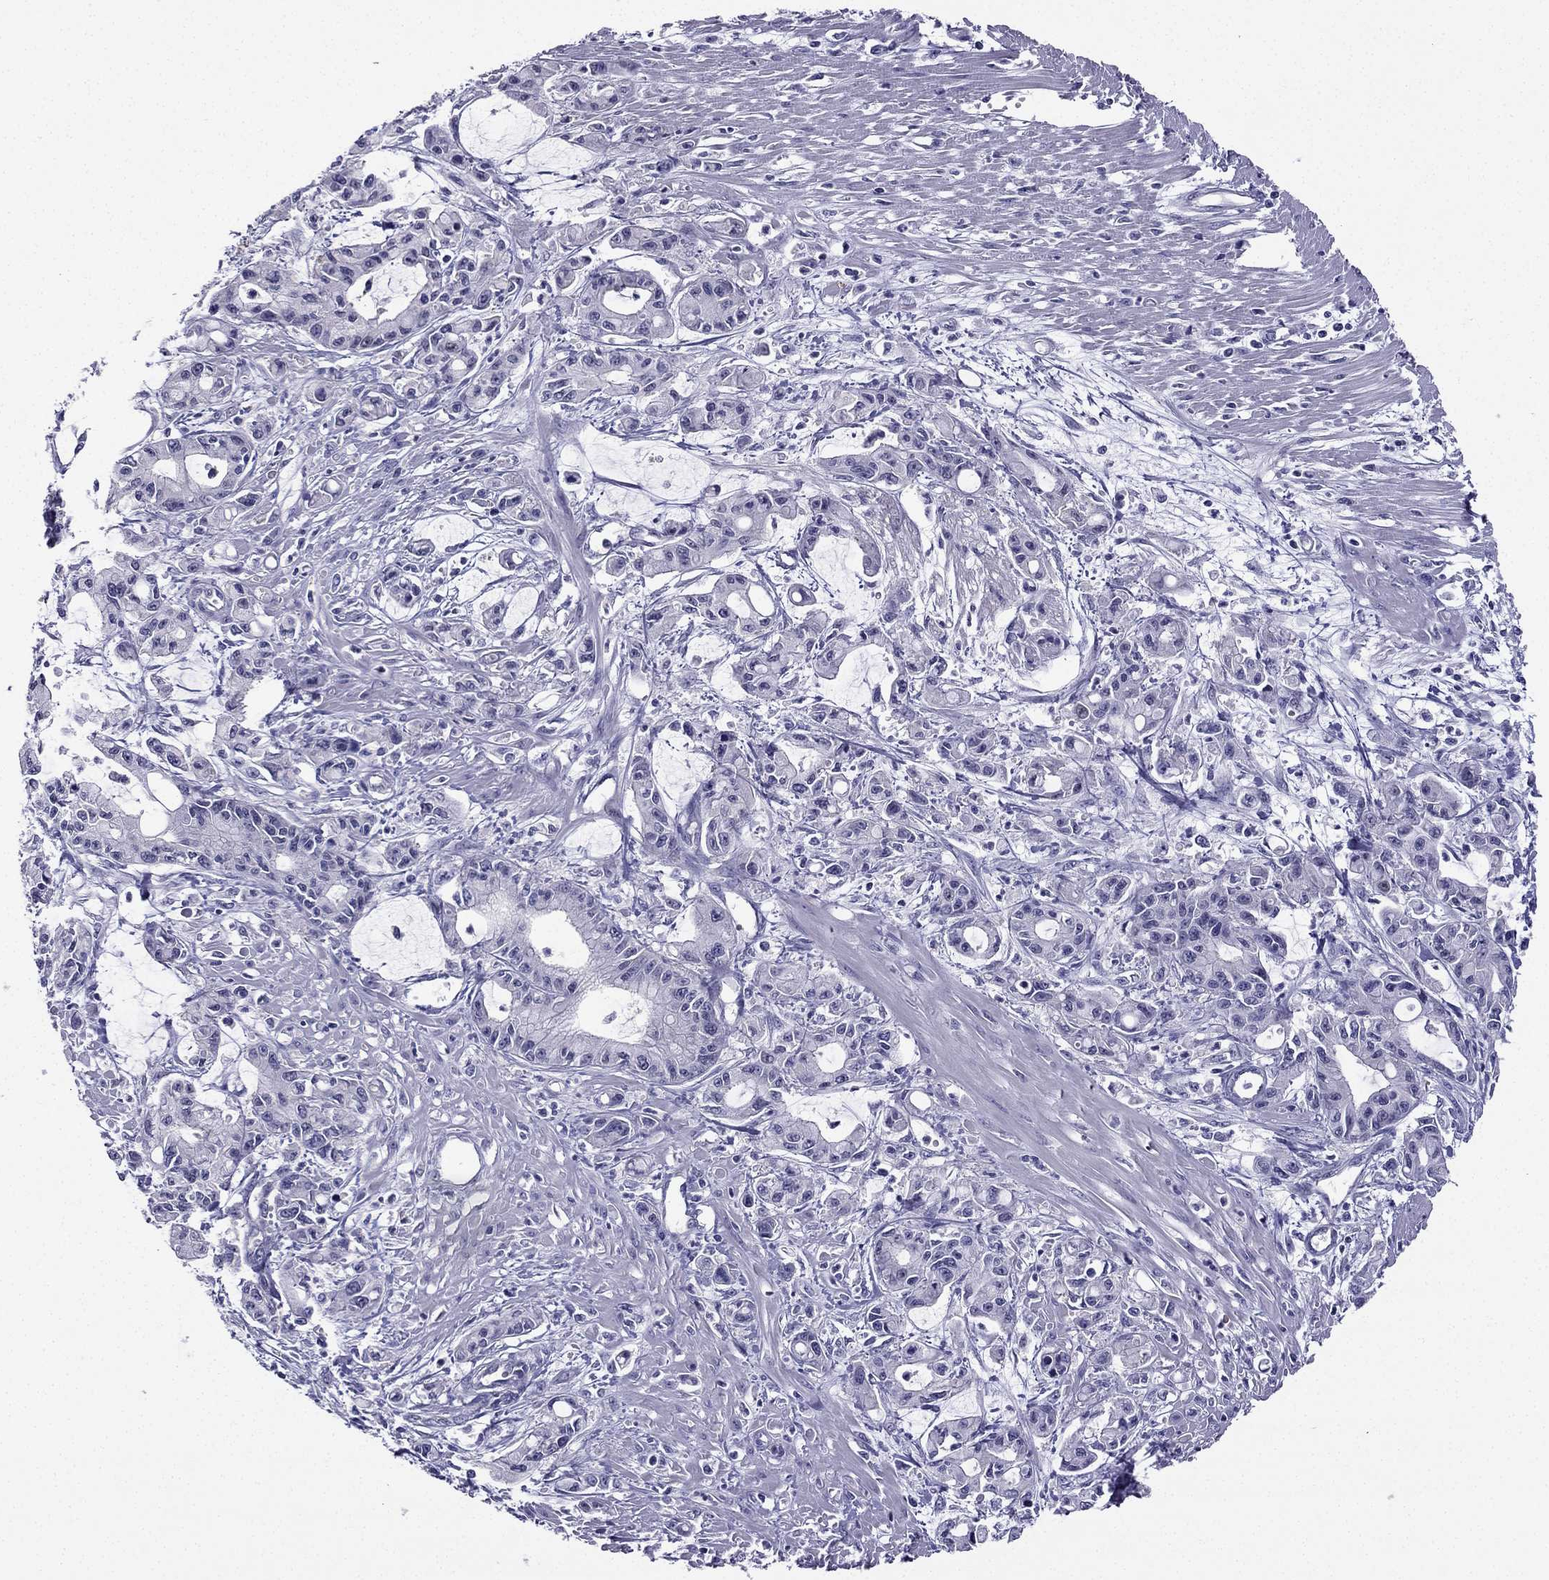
{"staining": {"intensity": "negative", "quantity": "none", "location": "none"}, "tissue": "pancreatic cancer", "cell_type": "Tumor cells", "image_type": "cancer", "snomed": [{"axis": "morphology", "description": "Adenocarcinoma, NOS"}, {"axis": "topography", "description": "Pancreas"}], "caption": "IHC photomicrograph of neoplastic tissue: adenocarcinoma (pancreatic) stained with DAB (3,3'-diaminobenzidine) shows no significant protein staining in tumor cells. (Brightfield microscopy of DAB IHC at high magnification).", "gene": "KCNJ10", "patient": {"sex": "male", "age": 48}}